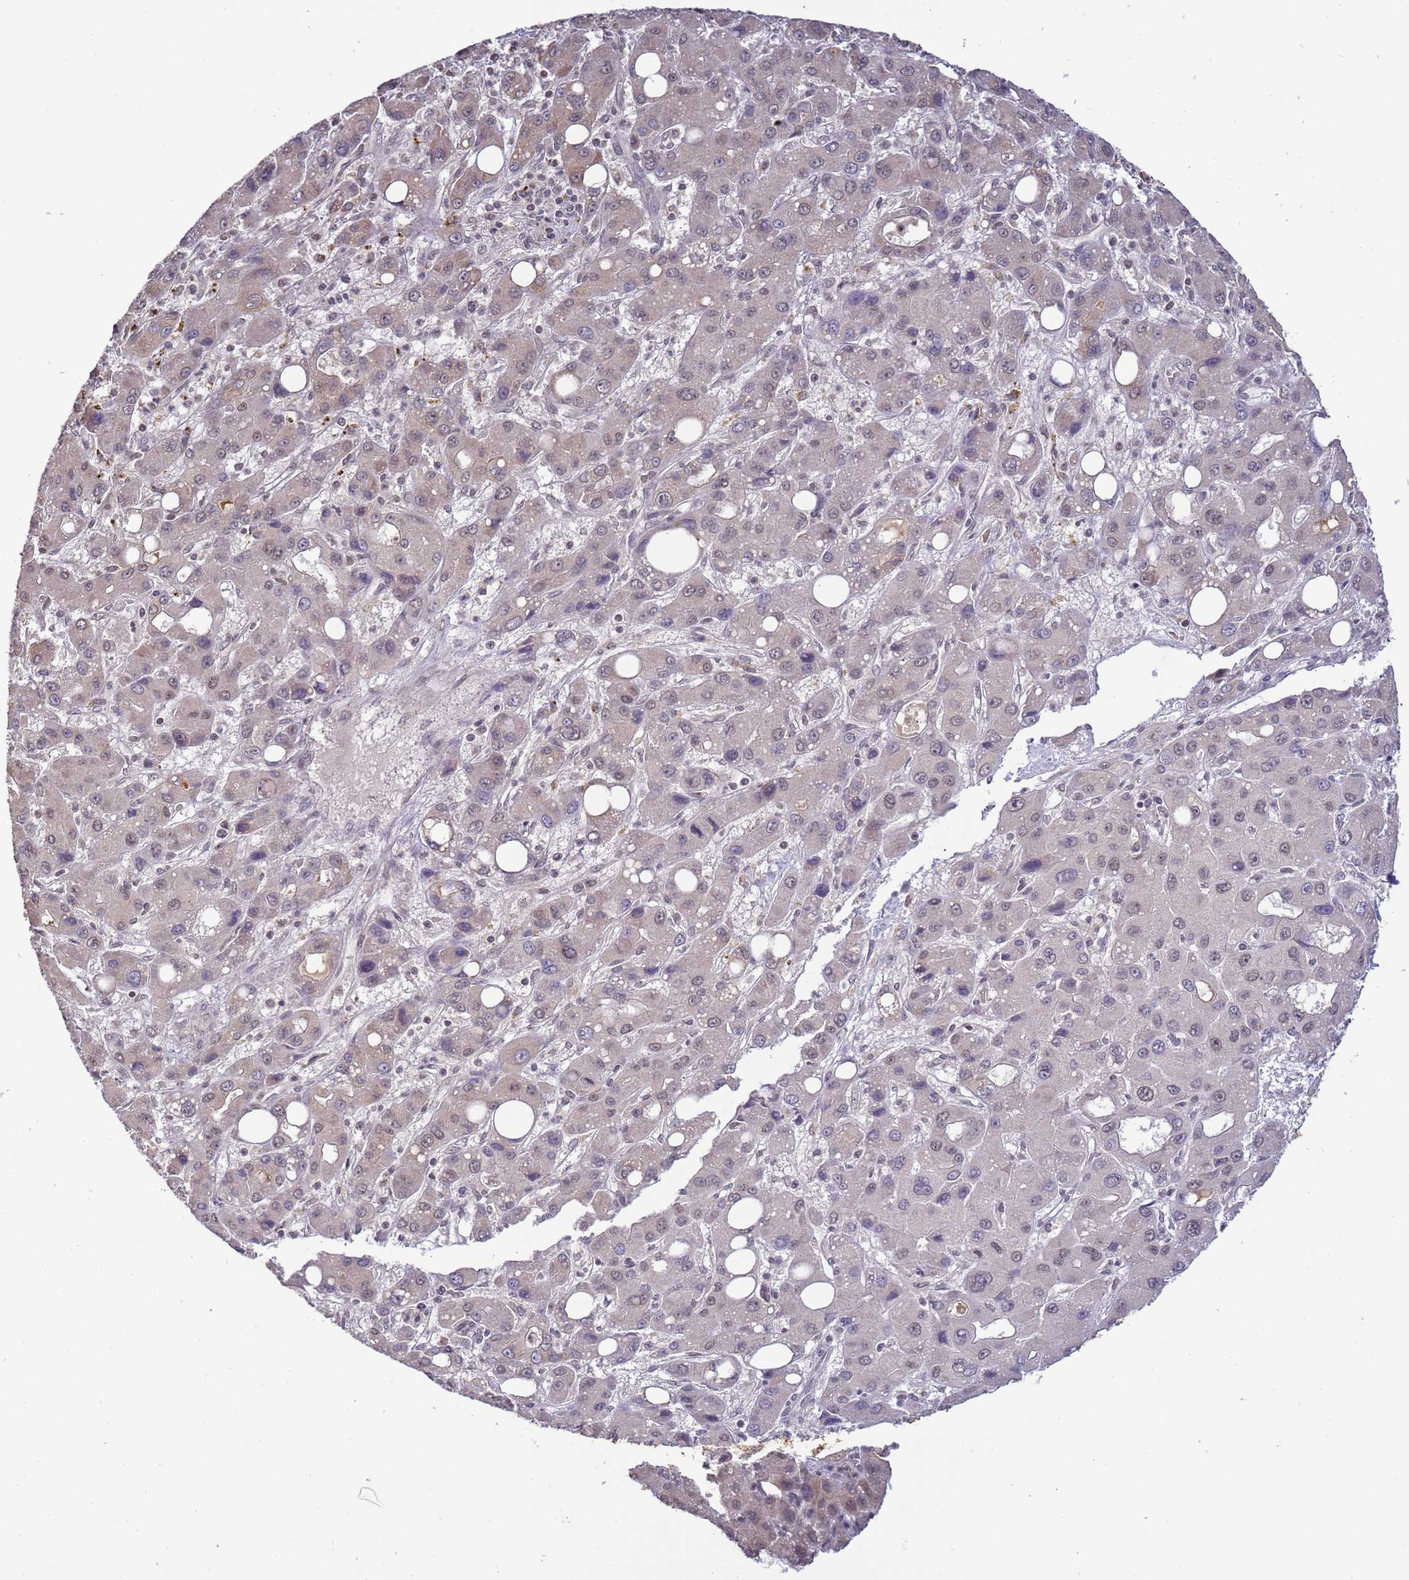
{"staining": {"intensity": "weak", "quantity": "<25%", "location": "nuclear"}, "tissue": "liver cancer", "cell_type": "Tumor cells", "image_type": "cancer", "snomed": [{"axis": "morphology", "description": "Carcinoma, Hepatocellular, NOS"}, {"axis": "topography", "description": "Liver"}], "caption": "High power microscopy image of an immunohistochemistry (IHC) histopathology image of hepatocellular carcinoma (liver), revealing no significant staining in tumor cells. (IHC, brightfield microscopy, high magnification).", "gene": "MYL7", "patient": {"sex": "male", "age": 55}}